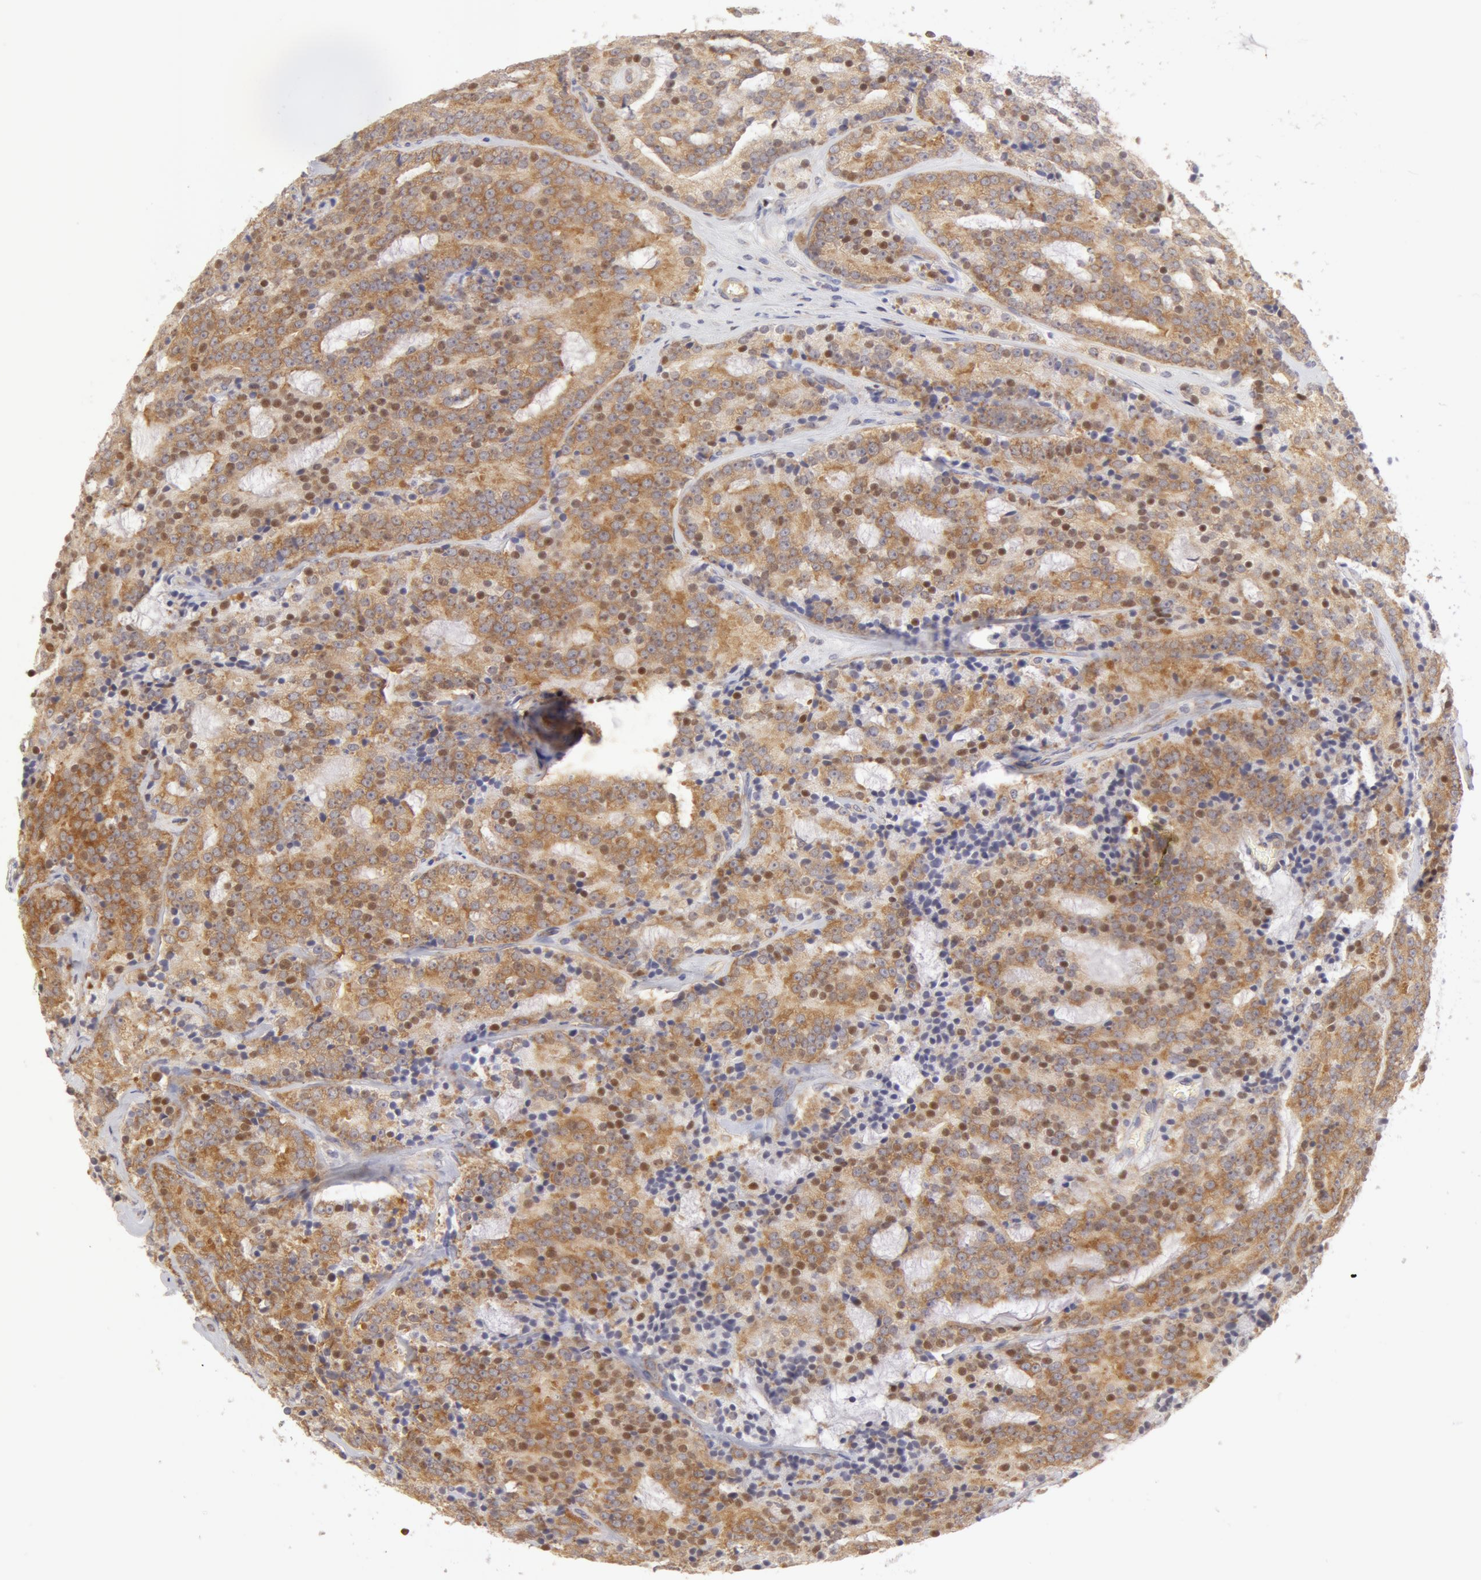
{"staining": {"intensity": "weak", "quantity": ">75%", "location": "cytoplasmic/membranous"}, "tissue": "prostate cancer", "cell_type": "Tumor cells", "image_type": "cancer", "snomed": [{"axis": "morphology", "description": "Adenocarcinoma, Medium grade"}, {"axis": "topography", "description": "Prostate"}], "caption": "Immunohistochemical staining of prostate adenocarcinoma (medium-grade) exhibits low levels of weak cytoplasmic/membranous expression in about >75% of tumor cells. The protein is stained brown, and the nuclei are stained in blue (DAB IHC with brightfield microscopy, high magnification).", "gene": "DDX3Y", "patient": {"sex": "male", "age": 65}}